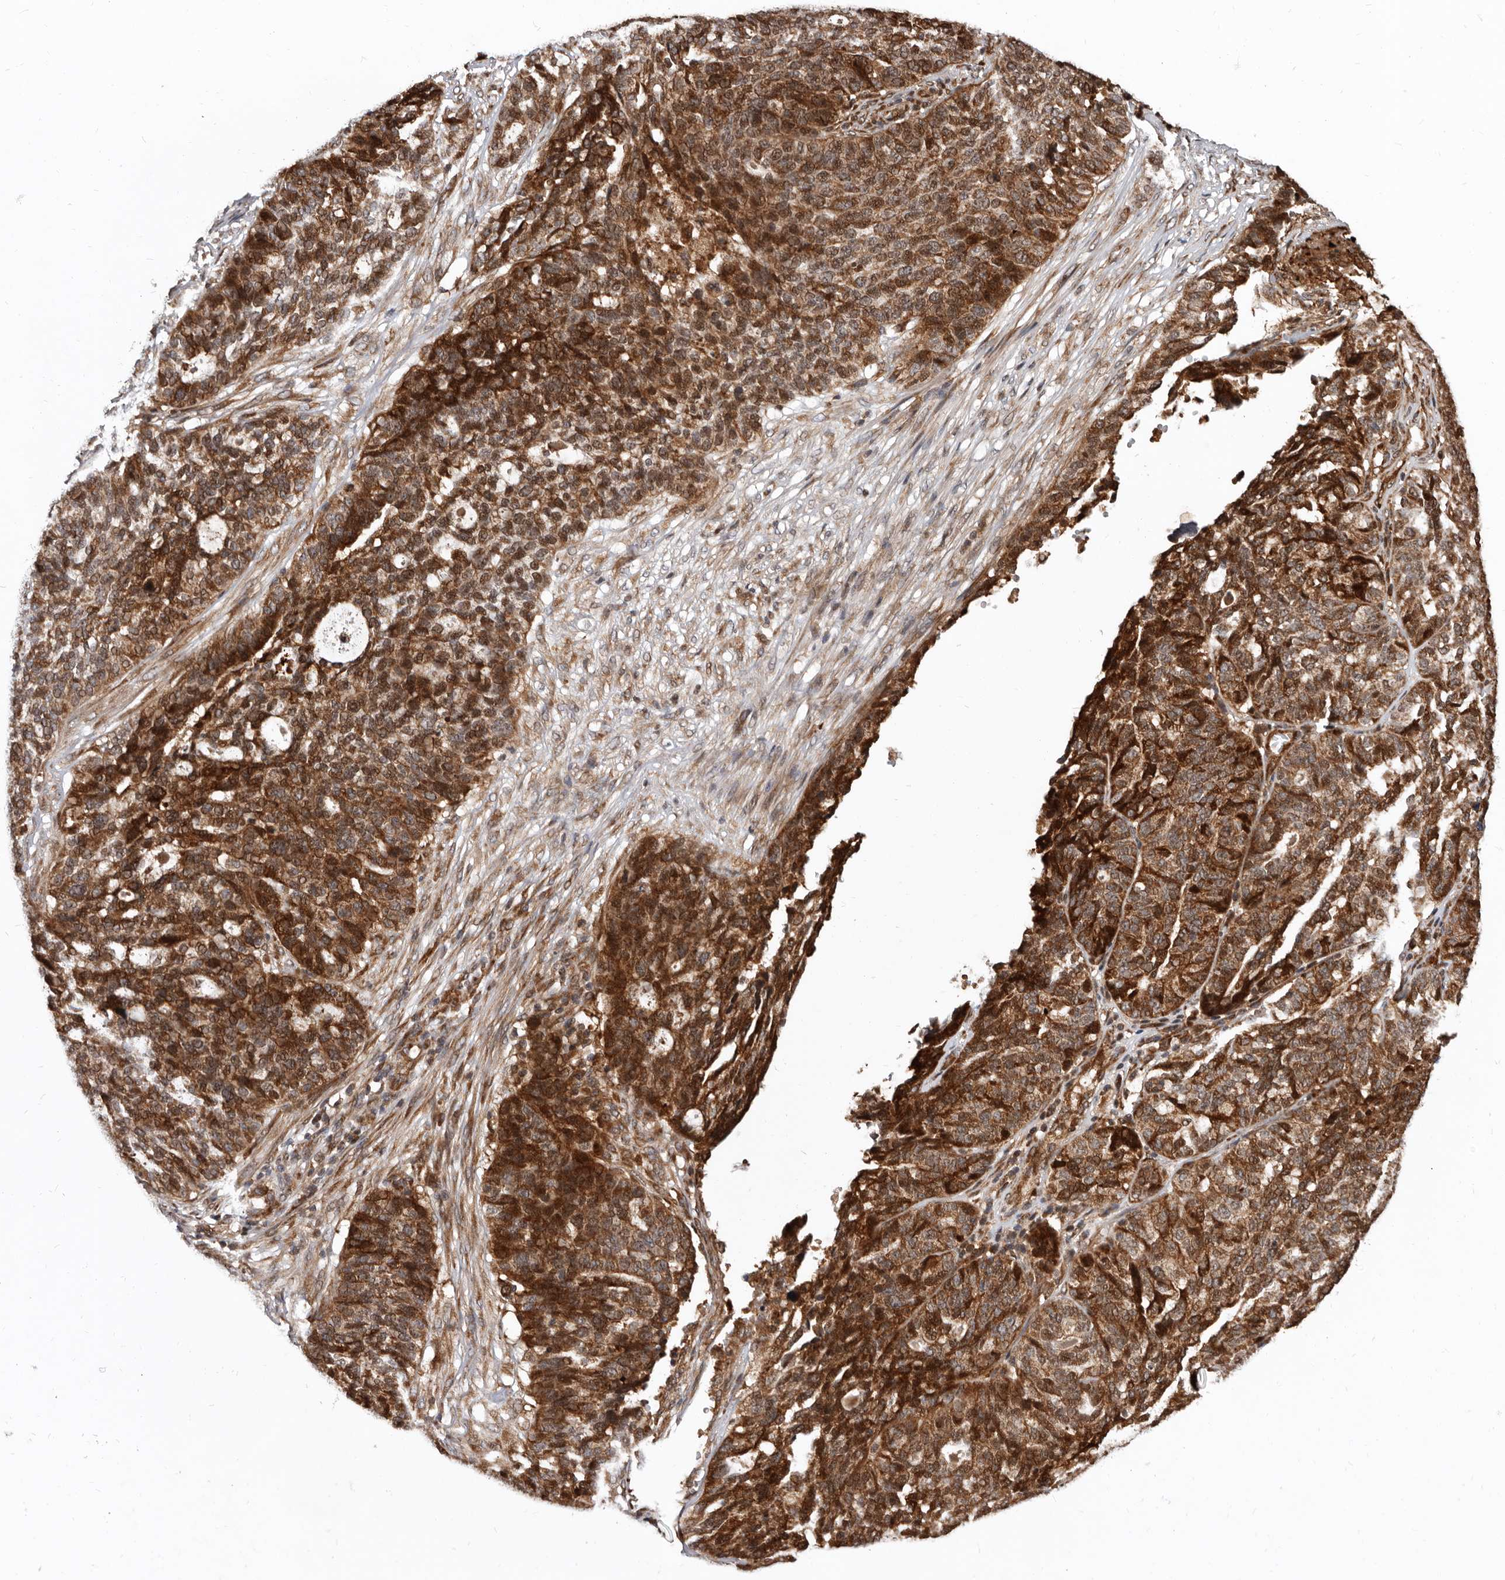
{"staining": {"intensity": "strong", "quantity": ">75%", "location": "cytoplasmic/membranous"}, "tissue": "ovarian cancer", "cell_type": "Tumor cells", "image_type": "cancer", "snomed": [{"axis": "morphology", "description": "Cystadenocarcinoma, serous, NOS"}, {"axis": "topography", "description": "Ovary"}], "caption": "Immunohistochemical staining of human ovarian serous cystadenocarcinoma reveals strong cytoplasmic/membranous protein positivity in about >75% of tumor cells. Immunohistochemistry stains the protein in brown and the nuclei are stained blue.", "gene": "WEE2", "patient": {"sex": "female", "age": 59}}